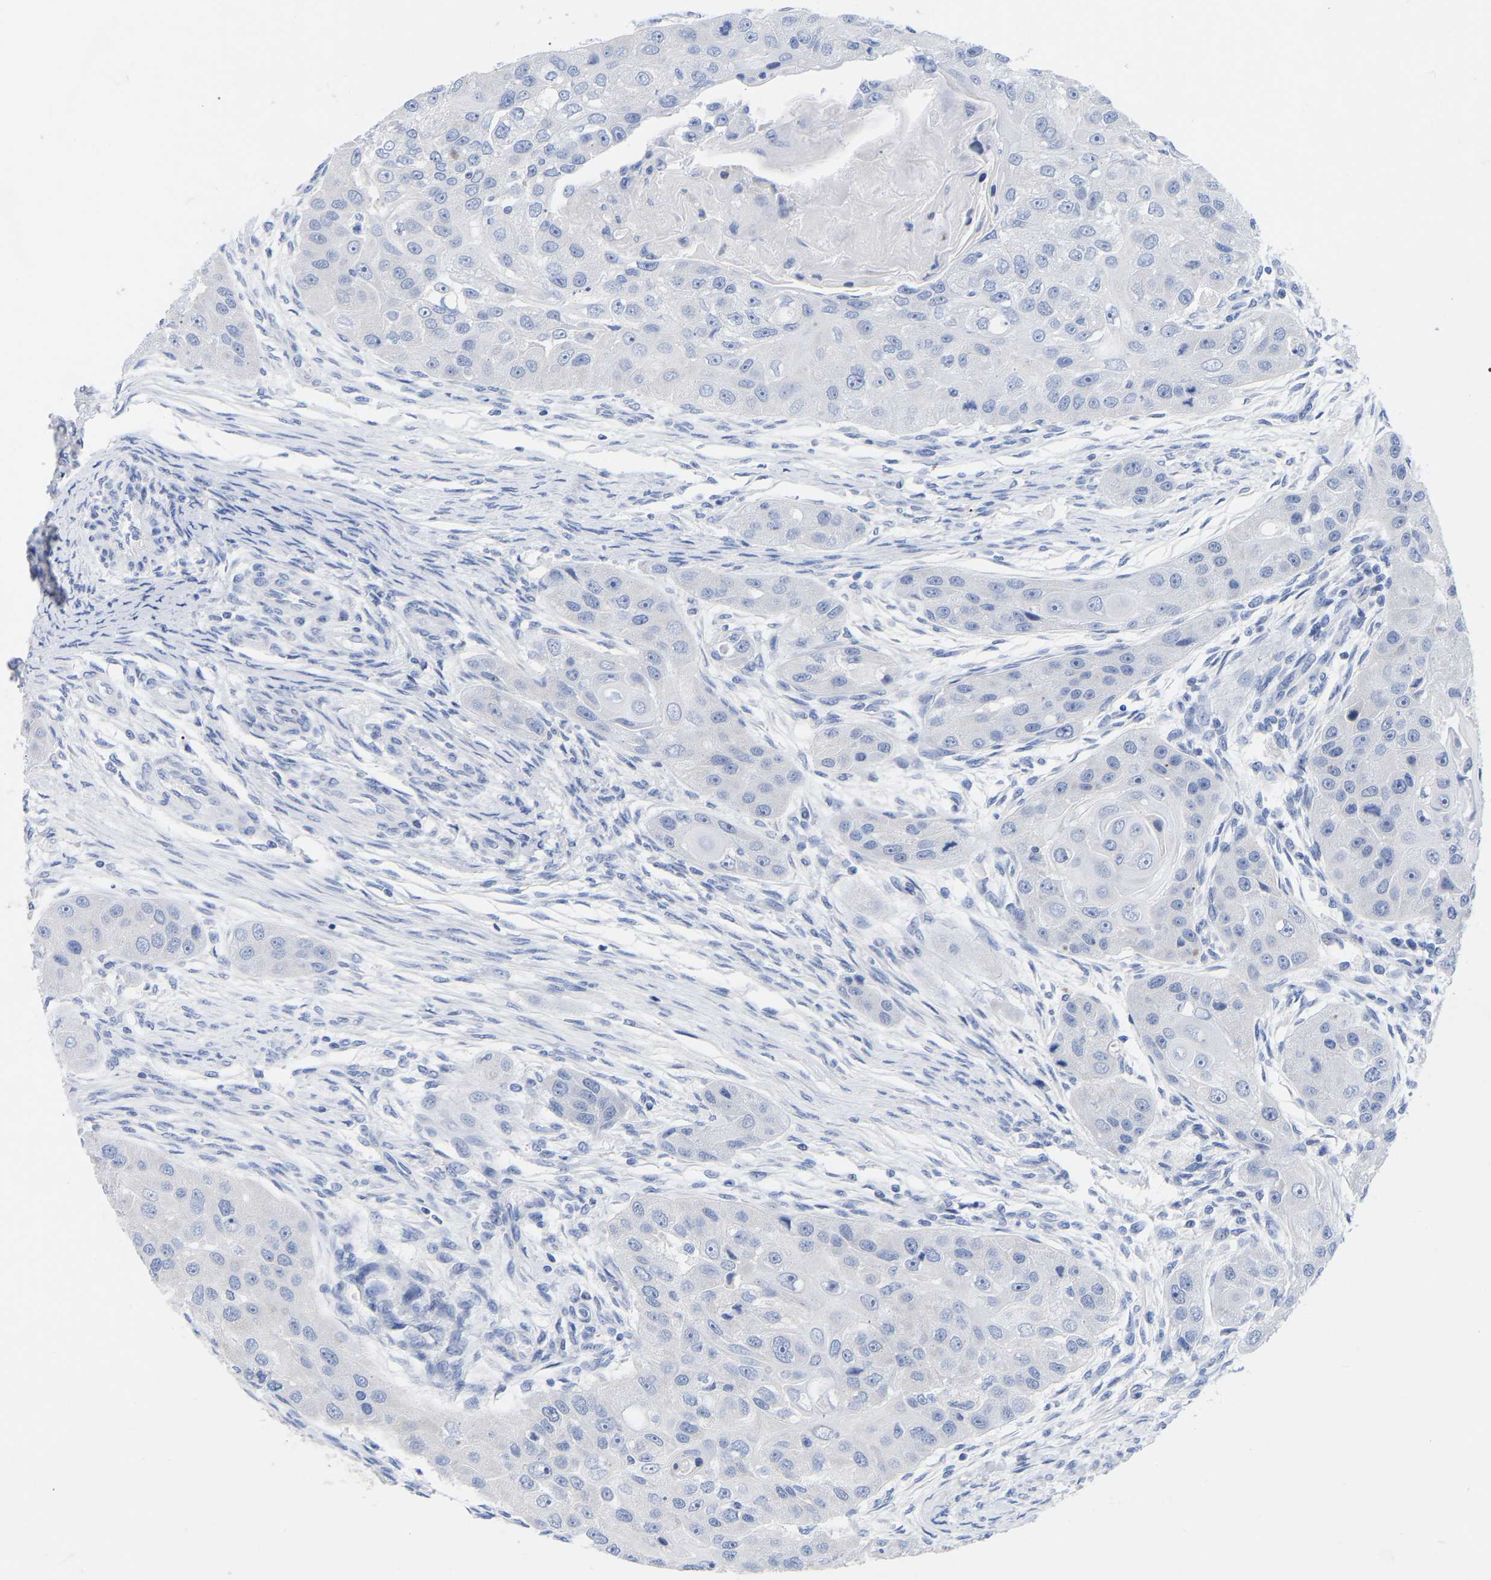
{"staining": {"intensity": "negative", "quantity": "none", "location": "none"}, "tissue": "head and neck cancer", "cell_type": "Tumor cells", "image_type": "cancer", "snomed": [{"axis": "morphology", "description": "Normal tissue, NOS"}, {"axis": "morphology", "description": "Squamous cell carcinoma, NOS"}, {"axis": "topography", "description": "Skeletal muscle"}, {"axis": "topography", "description": "Head-Neck"}], "caption": "Histopathology image shows no protein staining in tumor cells of squamous cell carcinoma (head and neck) tissue.", "gene": "ZNF629", "patient": {"sex": "male", "age": 51}}